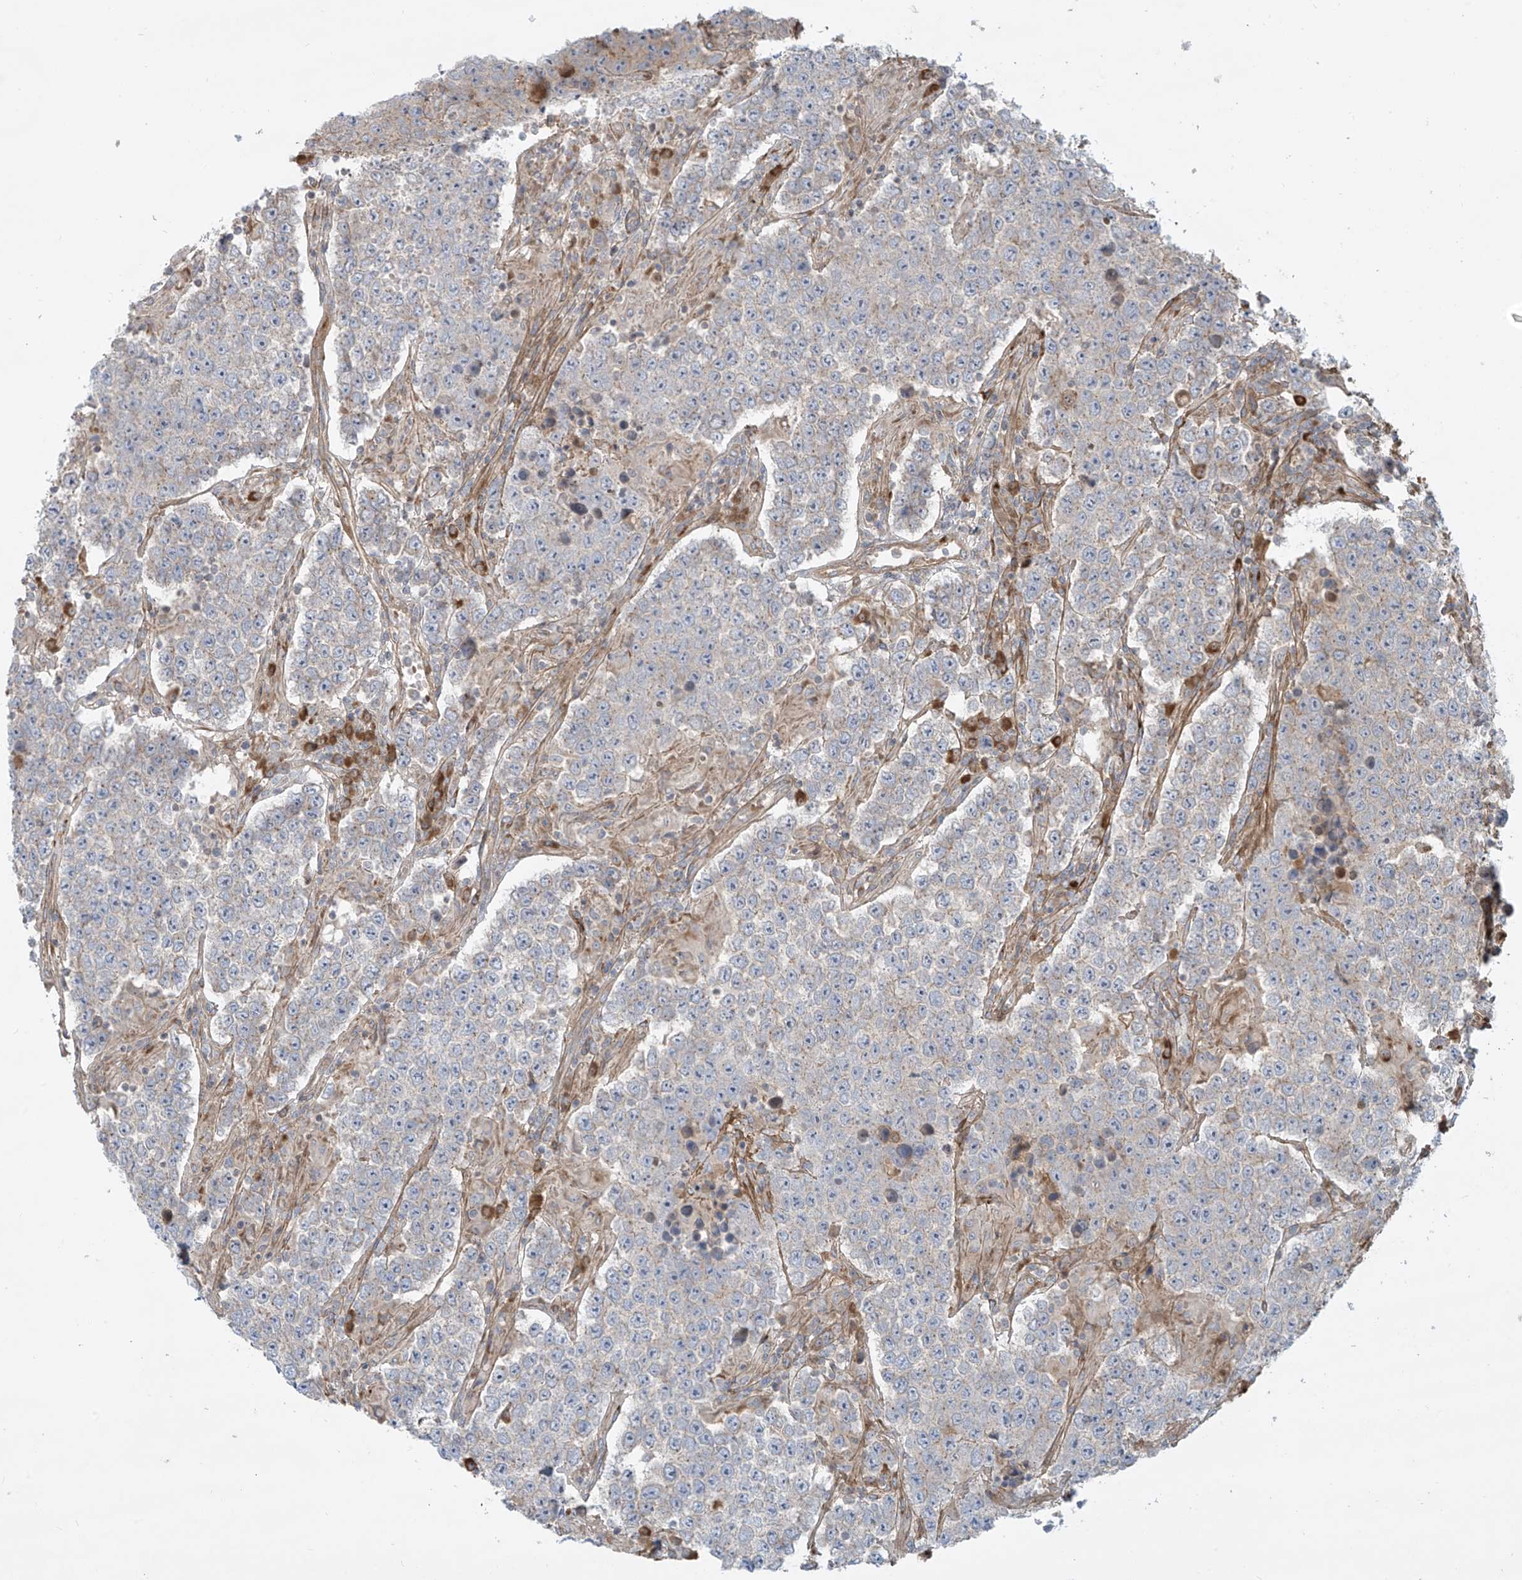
{"staining": {"intensity": "negative", "quantity": "none", "location": "none"}, "tissue": "testis cancer", "cell_type": "Tumor cells", "image_type": "cancer", "snomed": [{"axis": "morphology", "description": "Normal tissue, NOS"}, {"axis": "morphology", "description": "Urothelial carcinoma, High grade"}, {"axis": "morphology", "description": "Seminoma, NOS"}, {"axis": "morphology", "description": "Carcinoma, Embryonal, NOS"}, {"axis": "topography", "description": "Urinary bladder"}, {"axis": "topography", "description": "Testis"}], "caption": "This photomicrograph is of embryonal carcinoma (testis) stained with immunohistochemistry (IHC) to label a protein in brown with the nuclei are counter-stained blue. There is no expression in tumor cells.", "gene": "DDIT4", "patient": {"sex": "male", "age": 41}}